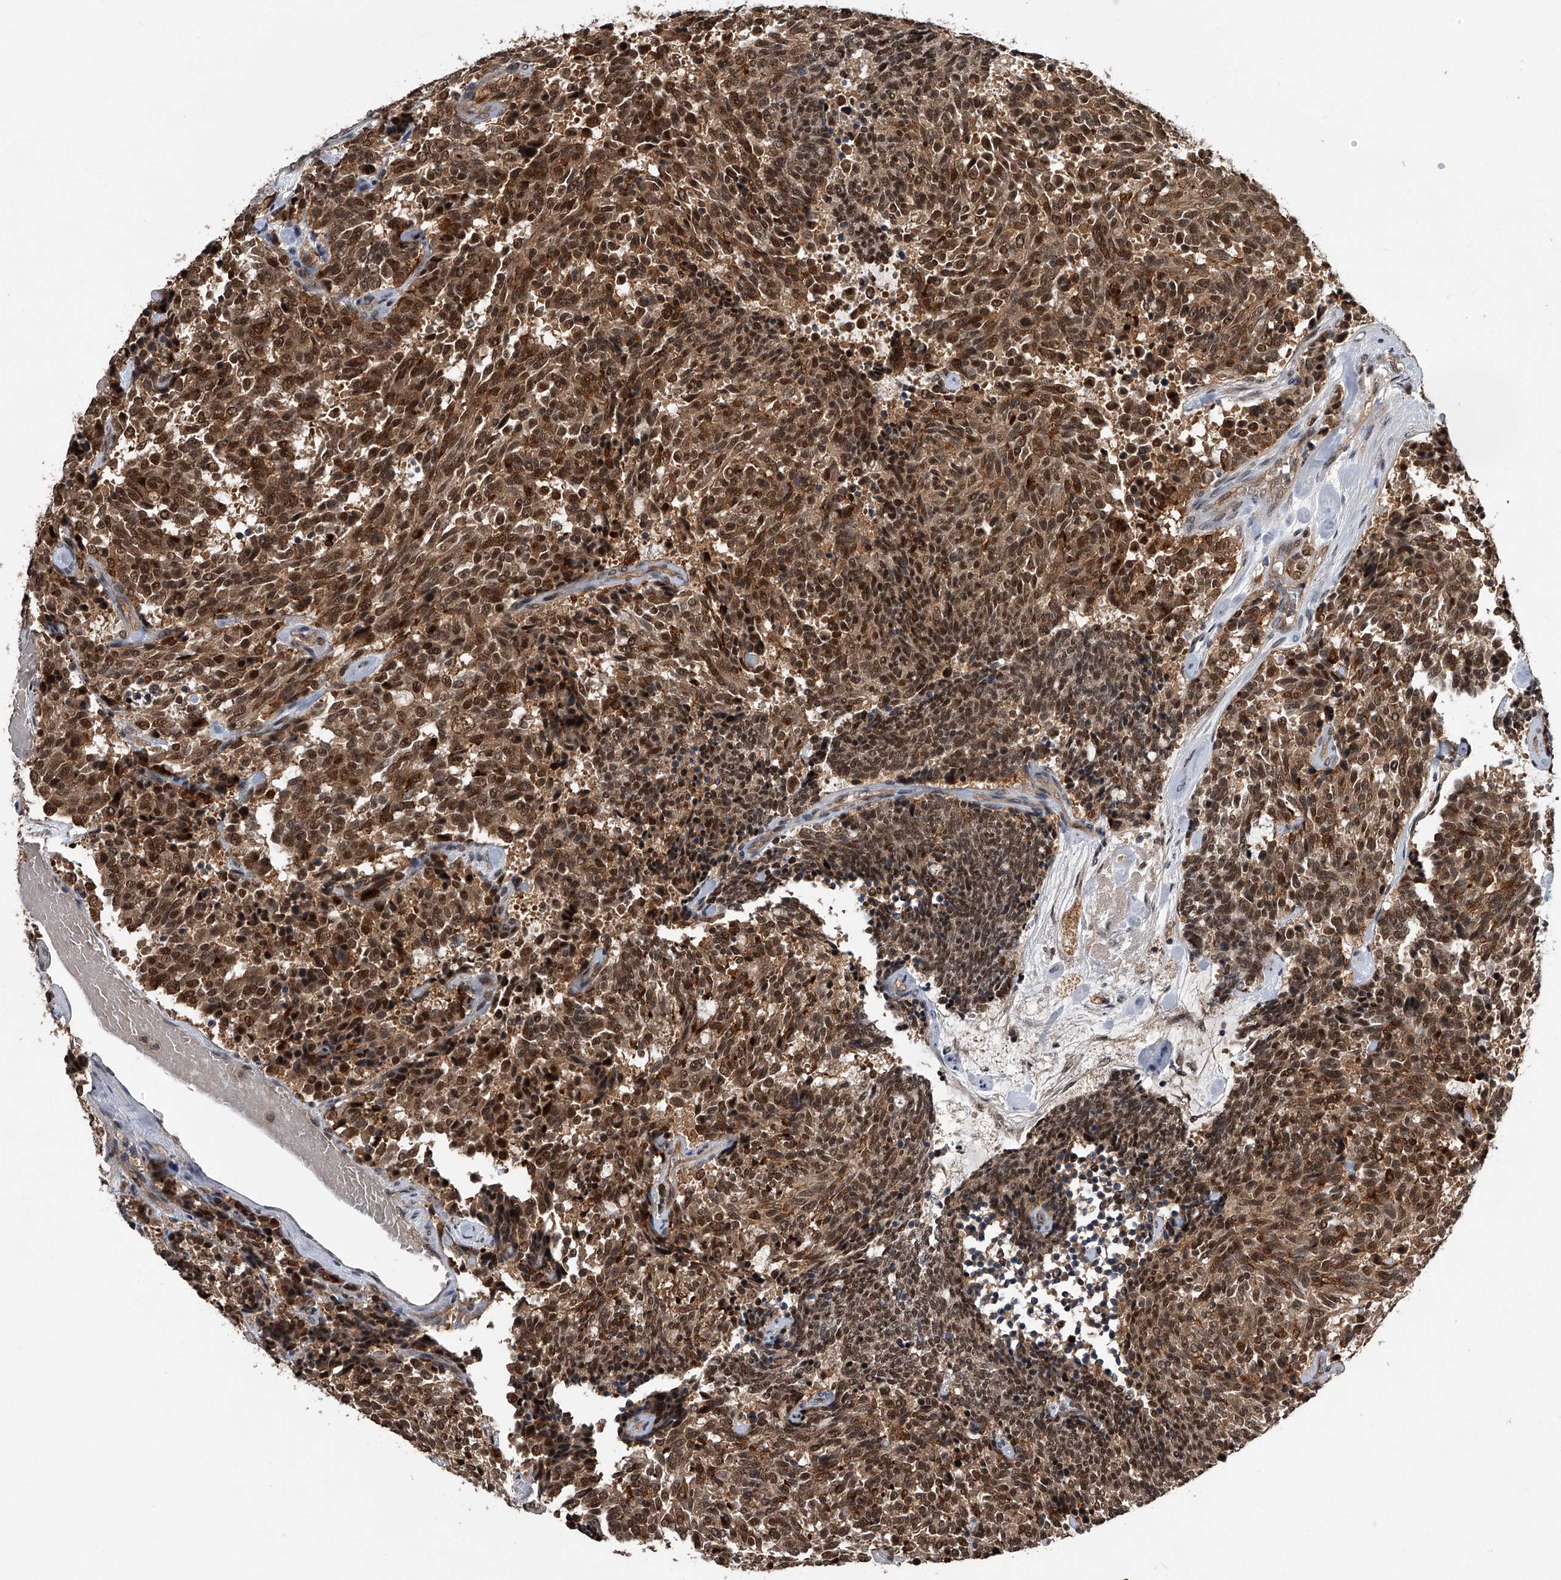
{"staining": {"intensity": "moderate", "quantity": ">75%", "location": "cytoplasmic/membranous,nuclear"}, "tissue": "carcinoid", "cell_type": "Tumor cells", "image_type": "cancer", "snomed": [{"axis": "morphology", "description": "Carcinoid, malignant, NOS"}, {"axis": "topography", "description": "Pancreas"}], "caption": "A brown stain labels moderate cytoplasmic/membranous and nuclear positivity of a protein in carcinoid (malignant) tumor cells.", "gene": "SLC12A8", "patient": {"sex": "female", "age": 54}}